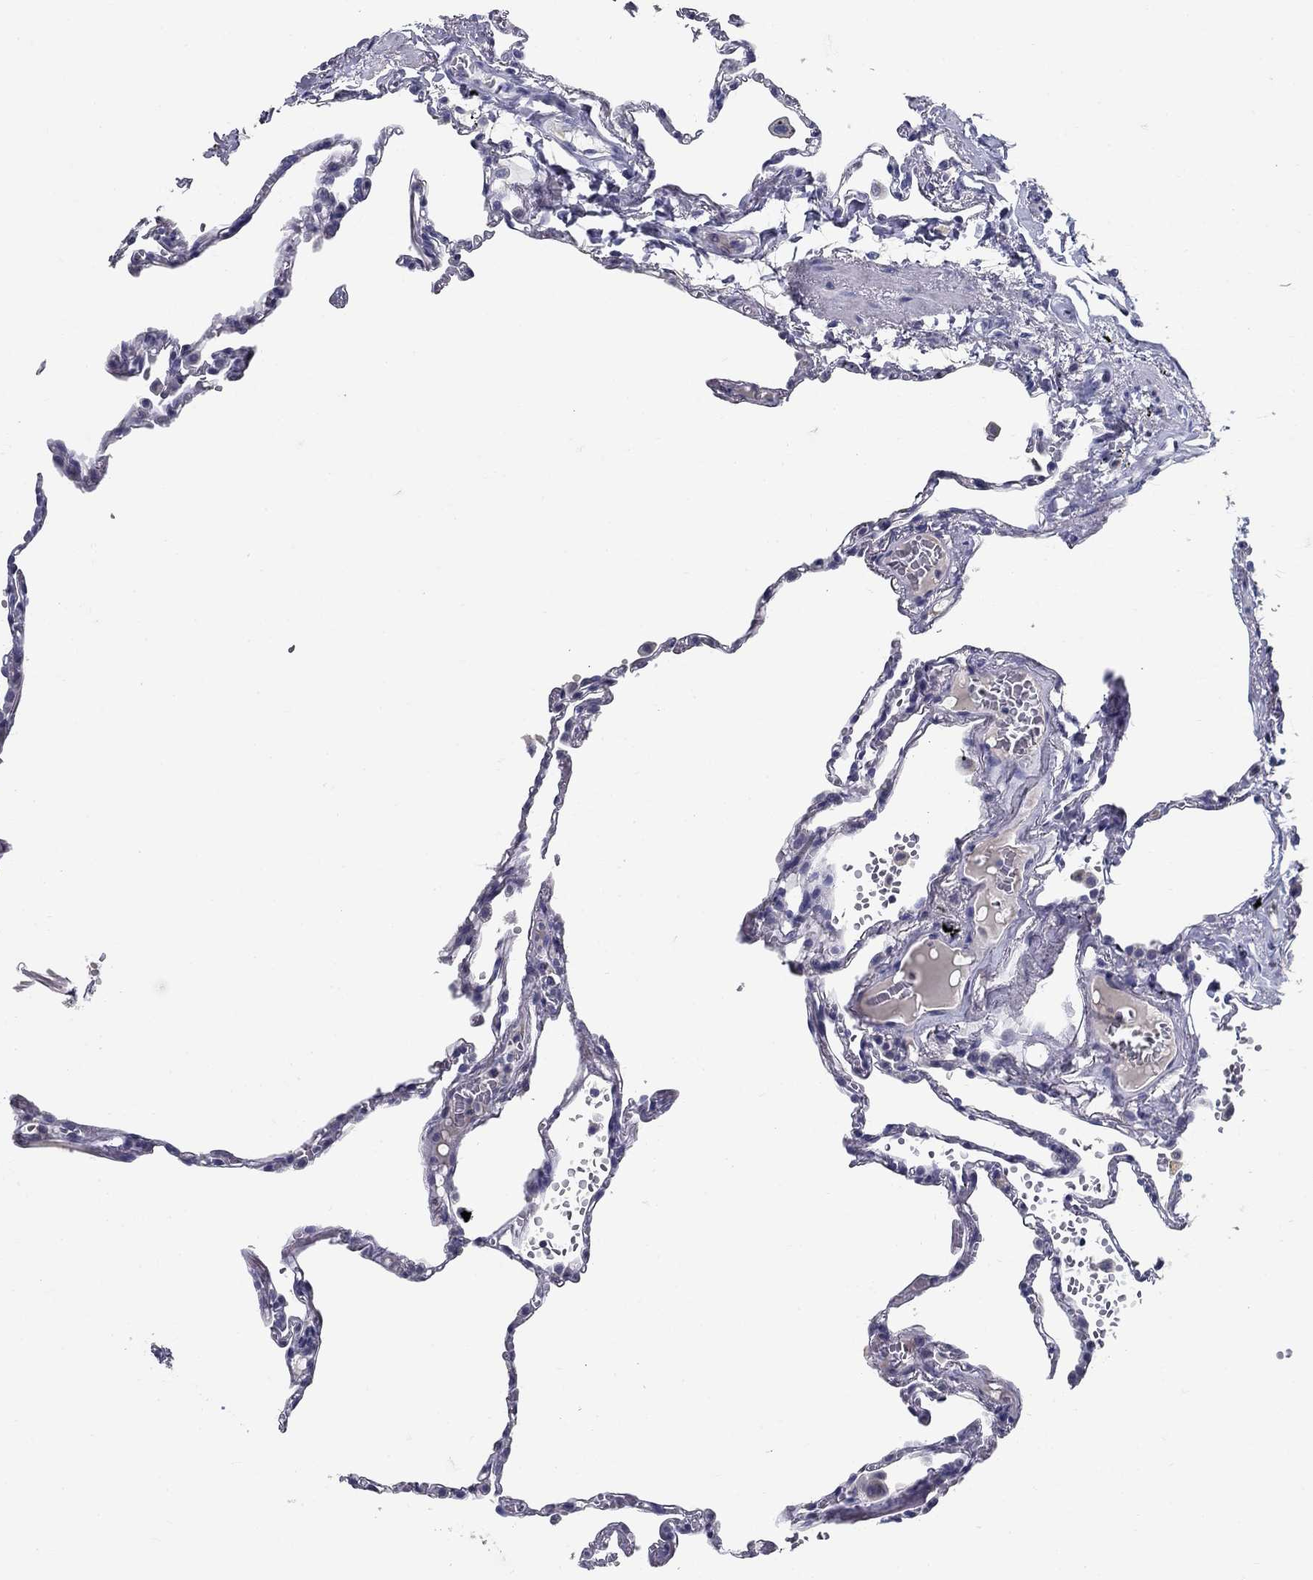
{"staining": {"intensity": "negative", "quantity": "none", "location": "none"}, "tissue": "lung", "cell_type": "Alveolar cells", "image_type": "normal", "snomed": [{"axis": "morphology", "description": "Normal tissue, NOS"}, {"axis": "topography", "description": "Lung"}], "caption": "A high-resolution histopathology image shows IHC staining of benign lung, which reveals no significant staining in alveolar cells. (DAB (3,3'-diaminobenzidine) IHC with hematoxylin counter stain).", "gene": "POMC", "patient": {"sex": "male", "age": 78}}